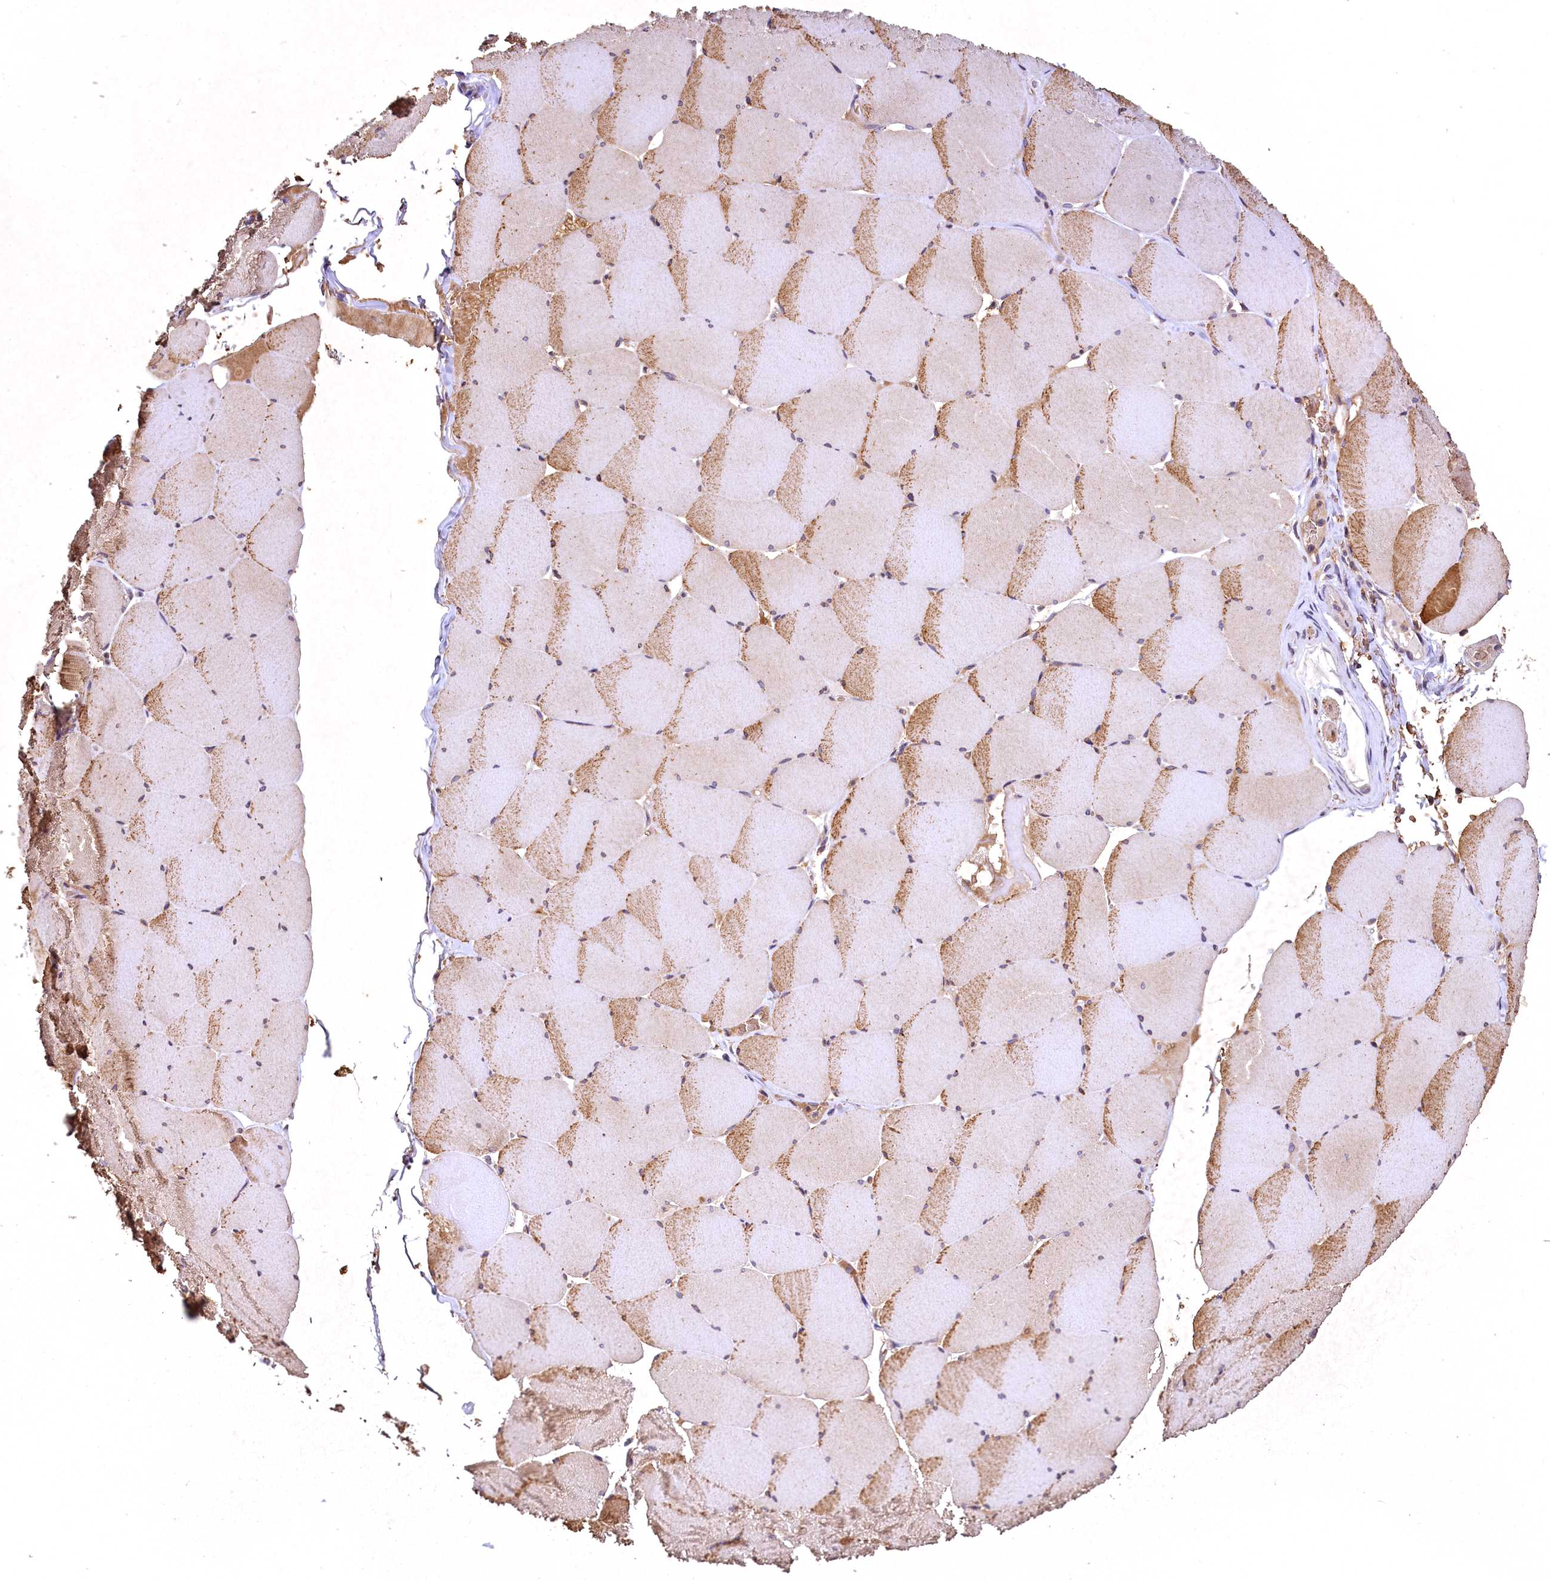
{"staining": {"intensity": "moderate", "quantity": "25%-75%", "location": "cytoplasmic/membranous"}, "tissue": "skeletal muscle", "cell_type": "Myocytes", "image_type": "normal", "snomed": [{"axis": "morphology", "description": "Normal tissue, NOS"}, {"axis": "topography", "description": "Skeletal muscle"}, {"axis": "topography", "description": "Head-Neck"}], "caption": "Immunohistochemical staining of normal human skeletal muscle demonstrates medium levels of moderate cytoplasmic/membranous expression in approximately 25%-75% of myocytes. (IHC, brightfield microscopy, high magnification).", "gene": "SPTA1", "patient": {"sex": "male", "age": 66}}